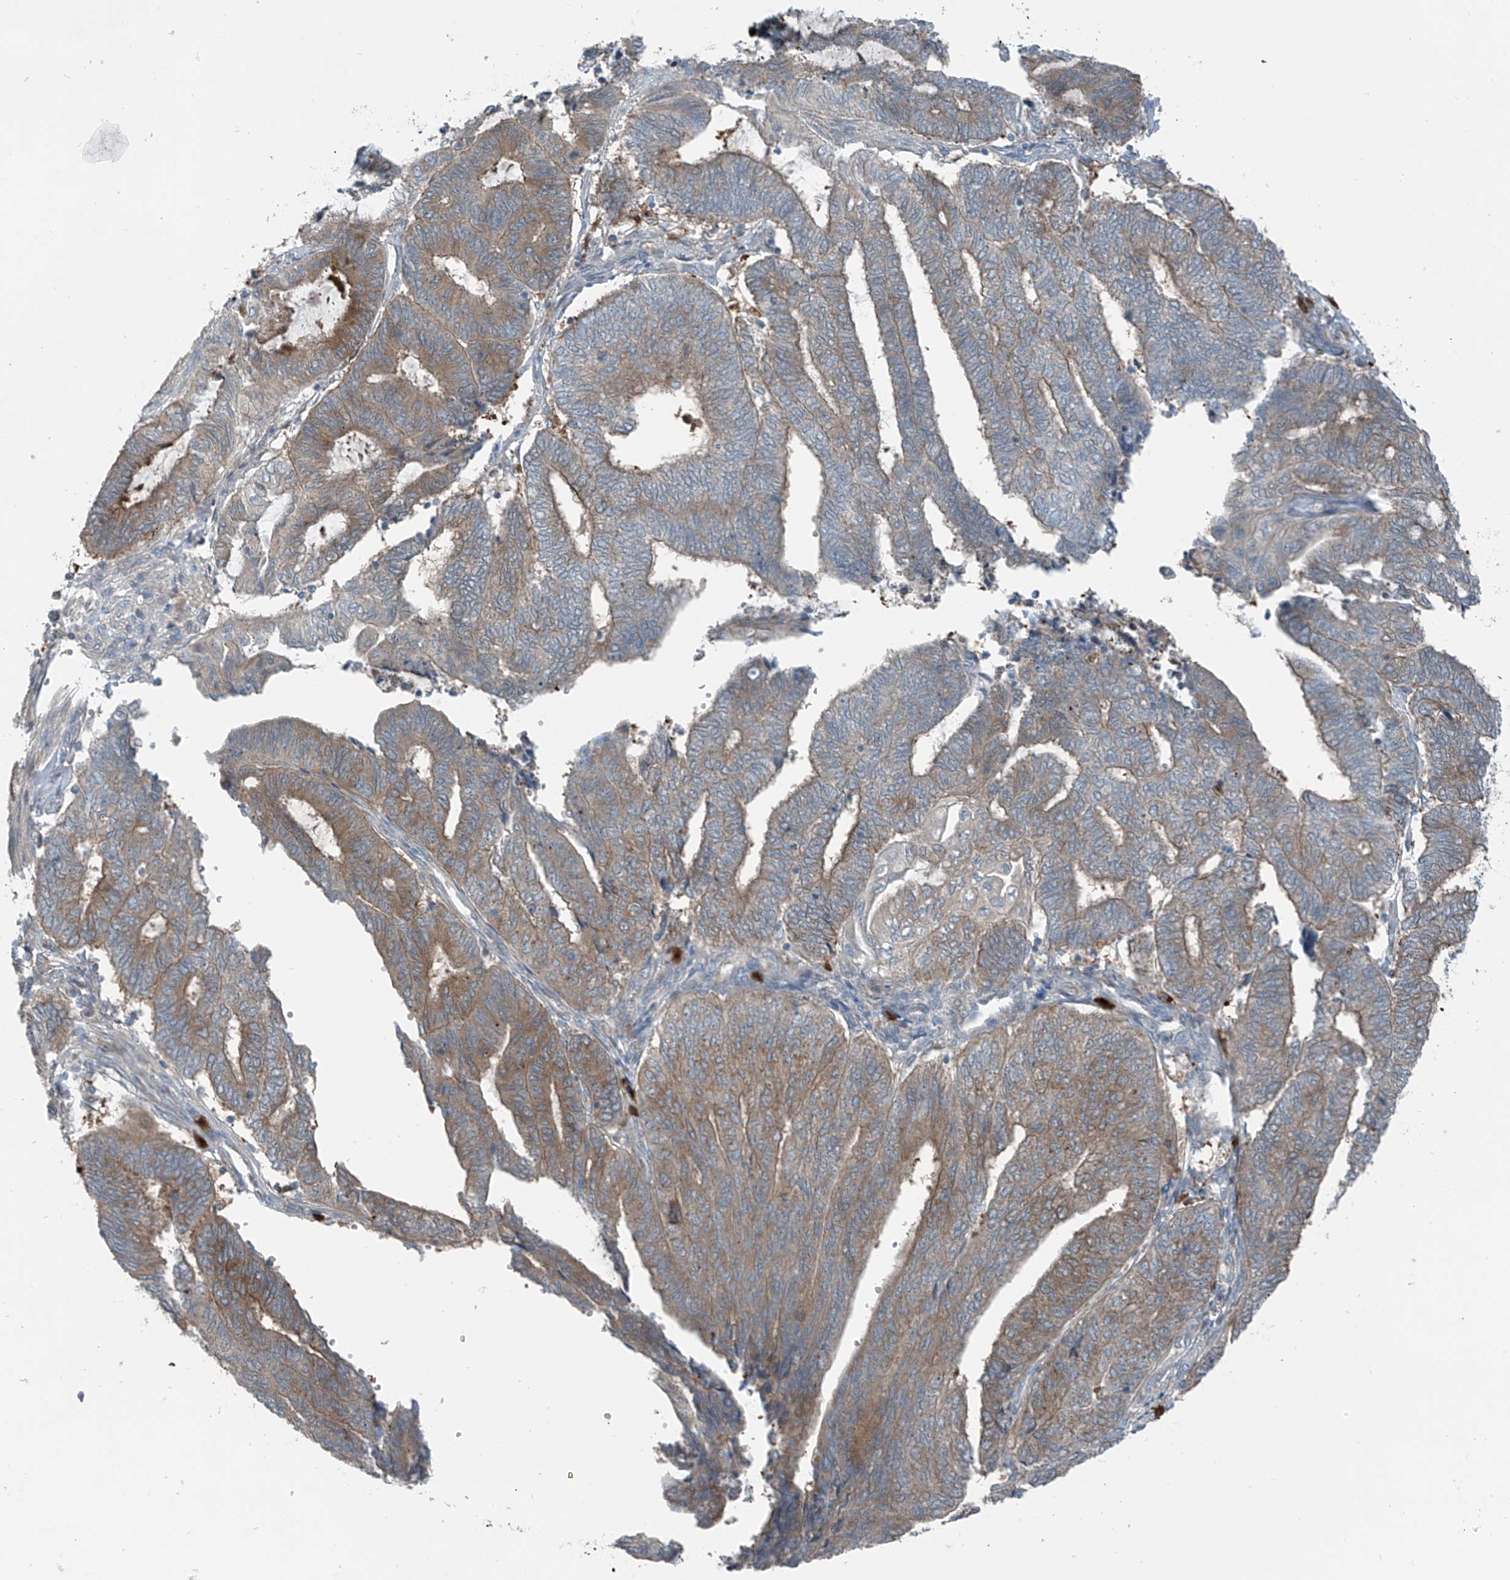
{"staining": {"intensity": "moderate", "quantity": "25%-75%", "location": "cytoplasmic/membranous"}, "tissue": "endometrial cancer", "cell_type": "Tumor cells", "image_type": "cancer", "snomed": [{"axis": "morphology", "description": "Adenocarcinoma, NOS"}, {"axis": "topography", "description": "Uterus"}, {"axis": "topography", "description": "Endometrium"}], "caption": "Immunohistochemistry of human adenocarcinoma (endometrial) shows medium levels of moderate cytoplasmic/membranous staining in approximately 25%-75% of tumor cells.", "gene": "SLC12A6", "patient": {"sex": "female", "age": 70}}